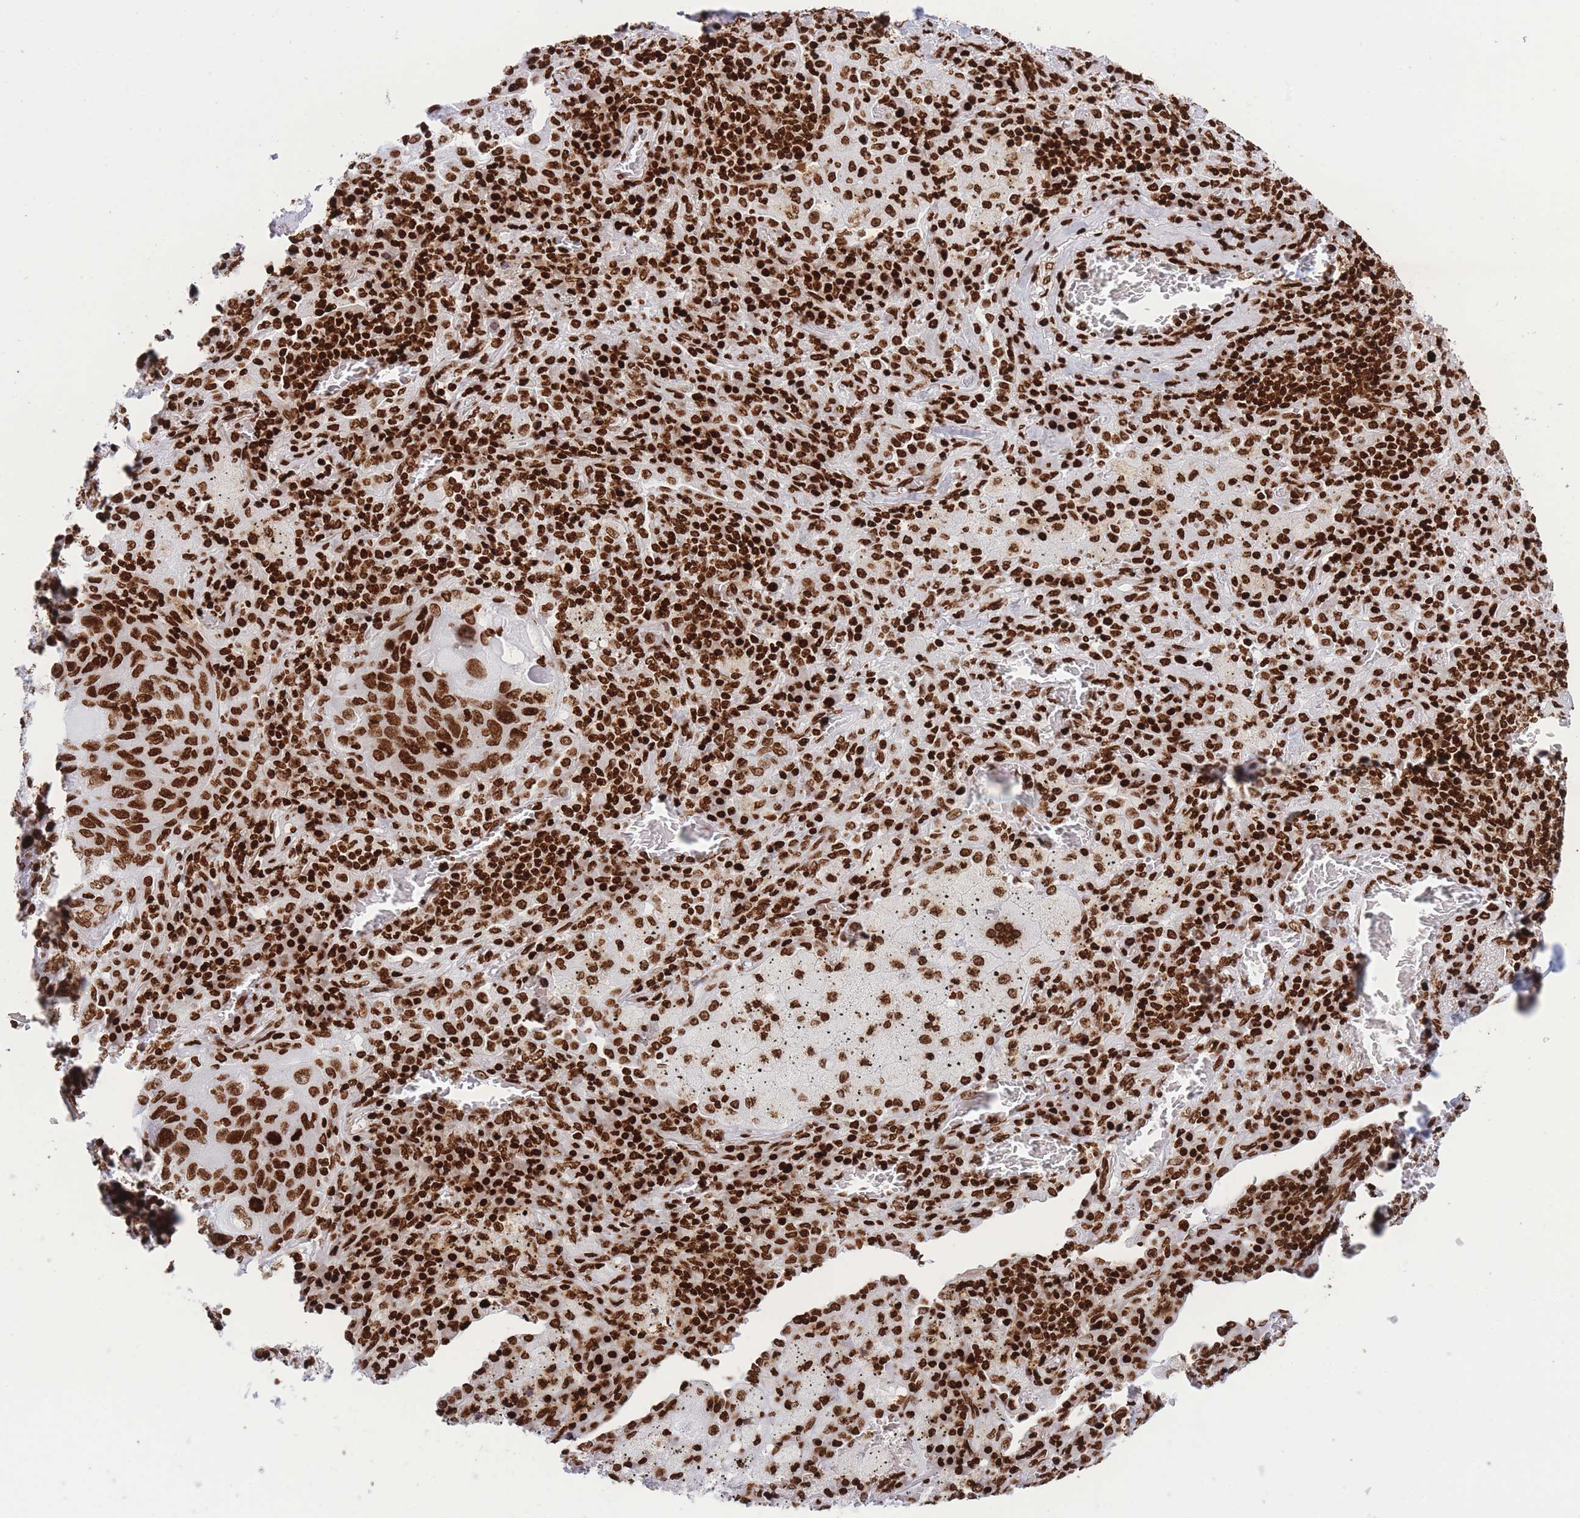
{"staining": {"intensity": "strong", "quantity": ">75%", "location": "nuclear"}, "tissue": "lung cancer", "cell_type": "Tumor cells", "image_type": "cancer", "snomed": [{"axis": "morphology", "description": "Squamous cell carcinoma, NOS"}, {"axis": "topography", "description": "Lung"}], "caption": "This is a photomicrograph of IHC staining of squamous cell carcinoma (lung), which shows strong staining in the nuclear of tumor cells.", "gene": "H2BC11", "patient": {"sex": "female", "age": 63}}